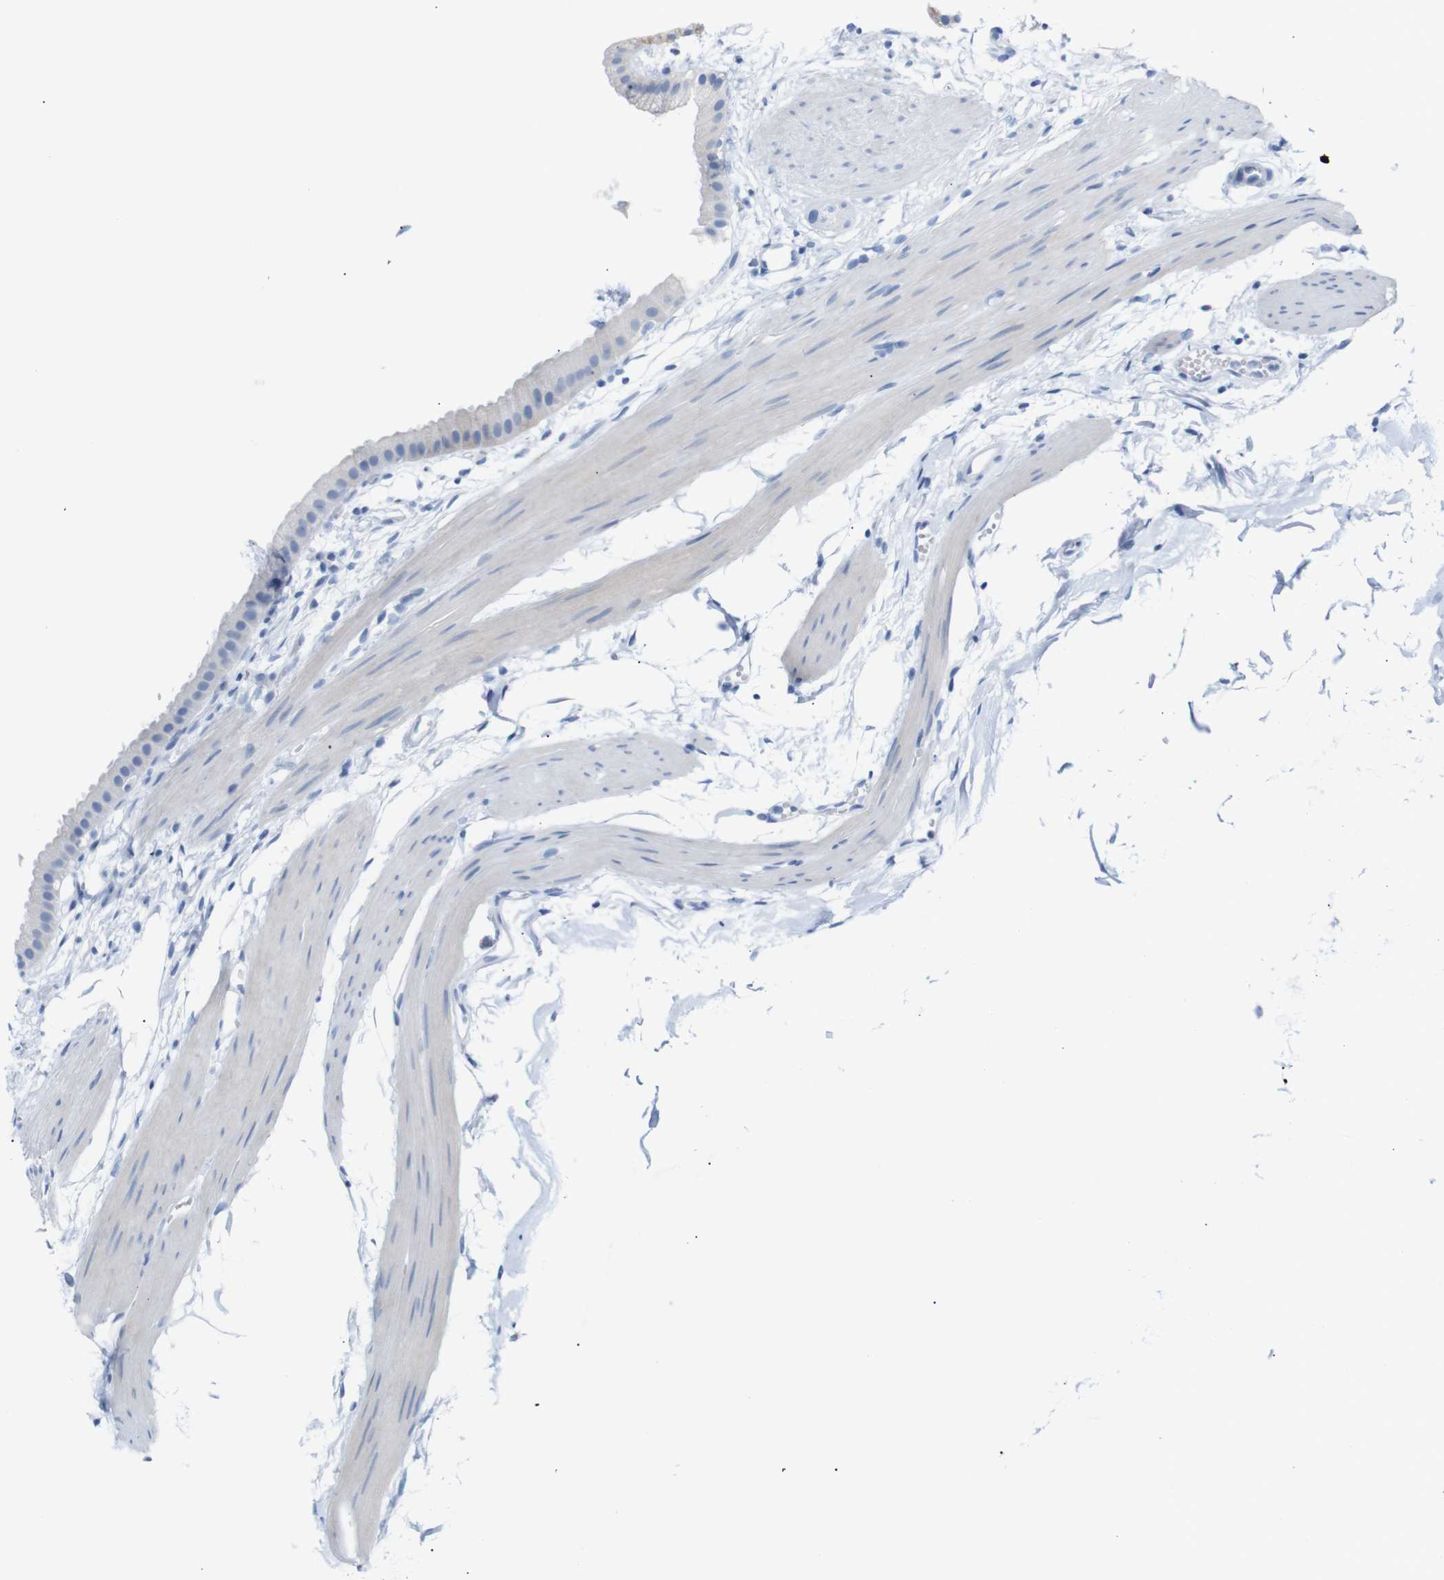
{"staining": {"intensity": "negative", "quantity": "none", "location": "none"}, "tissue": "gallbladder", "cell_type": "Glandular cells", "image_type": "normal", "snomed": [{"axis": "morphology", "description": "Normal tissue, NOS"}, {"axis": "topography", "description": "Gallbladder"}], "caption": "Immunohistochemical staining of benign gallbladder demonstrates no significant positivity in glandular cells. (Brightfield microscopy of DAB immunohistochemistry at high magnification).", "gene": "ERVMER34", "patient": {"sex": "female", "age": 64}}